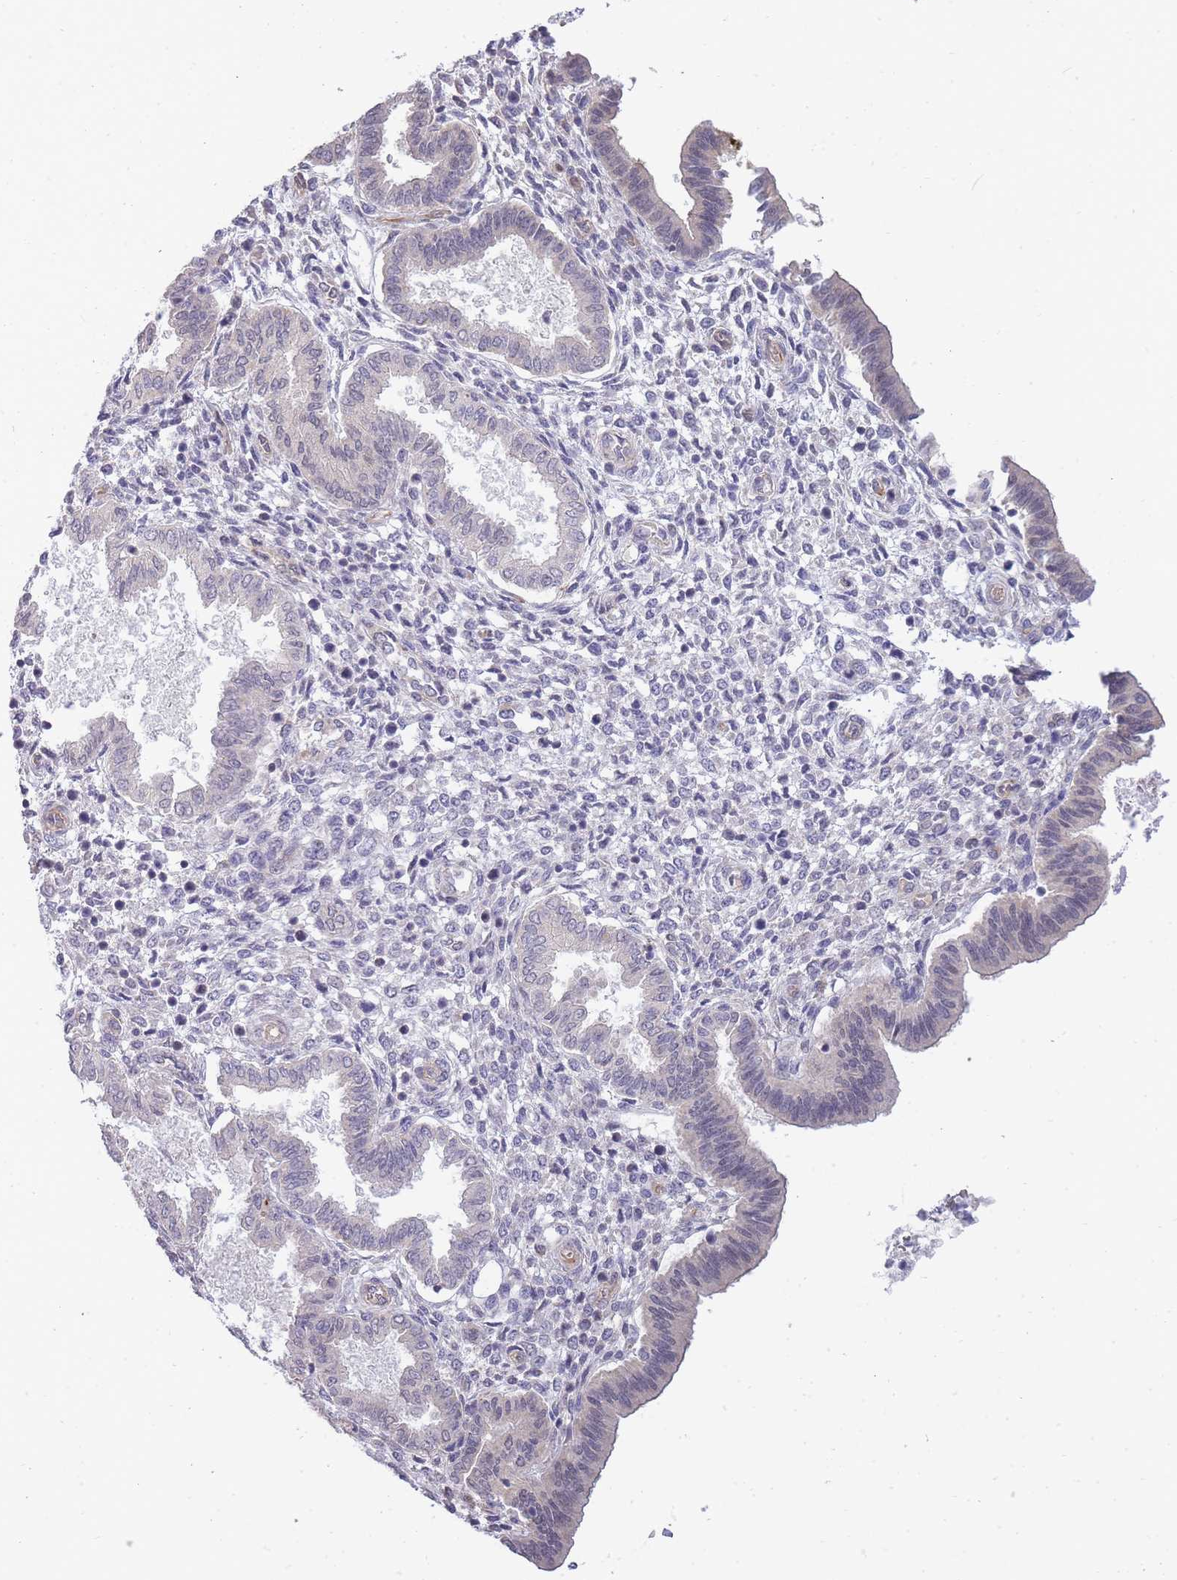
{"staining": {"intensity": "negative", "quantity": "none", "location": "none"}, "tissue": "endometrium", "cell_type": "Cells in endometrial stroma", "image_type": "normal", "snomed": [{"axis": "morphology", "description": "Normal tissue, NOS"}, {"axis": "topography", "description": "Endometrium"}], "caption": "A photomicrograph of endometrium stained for a protein exhibits no brown staining in cells in endometrial stroma. (Stains: DAB (3,3'-diaminobenzidine) immunohistochemistry (IHC) with hematoxylin counter stain, Microscopy: brightfield microscopy at high magnification).", "gene": "C19orf25", "patient": {"sex": "female", "age": 24}}